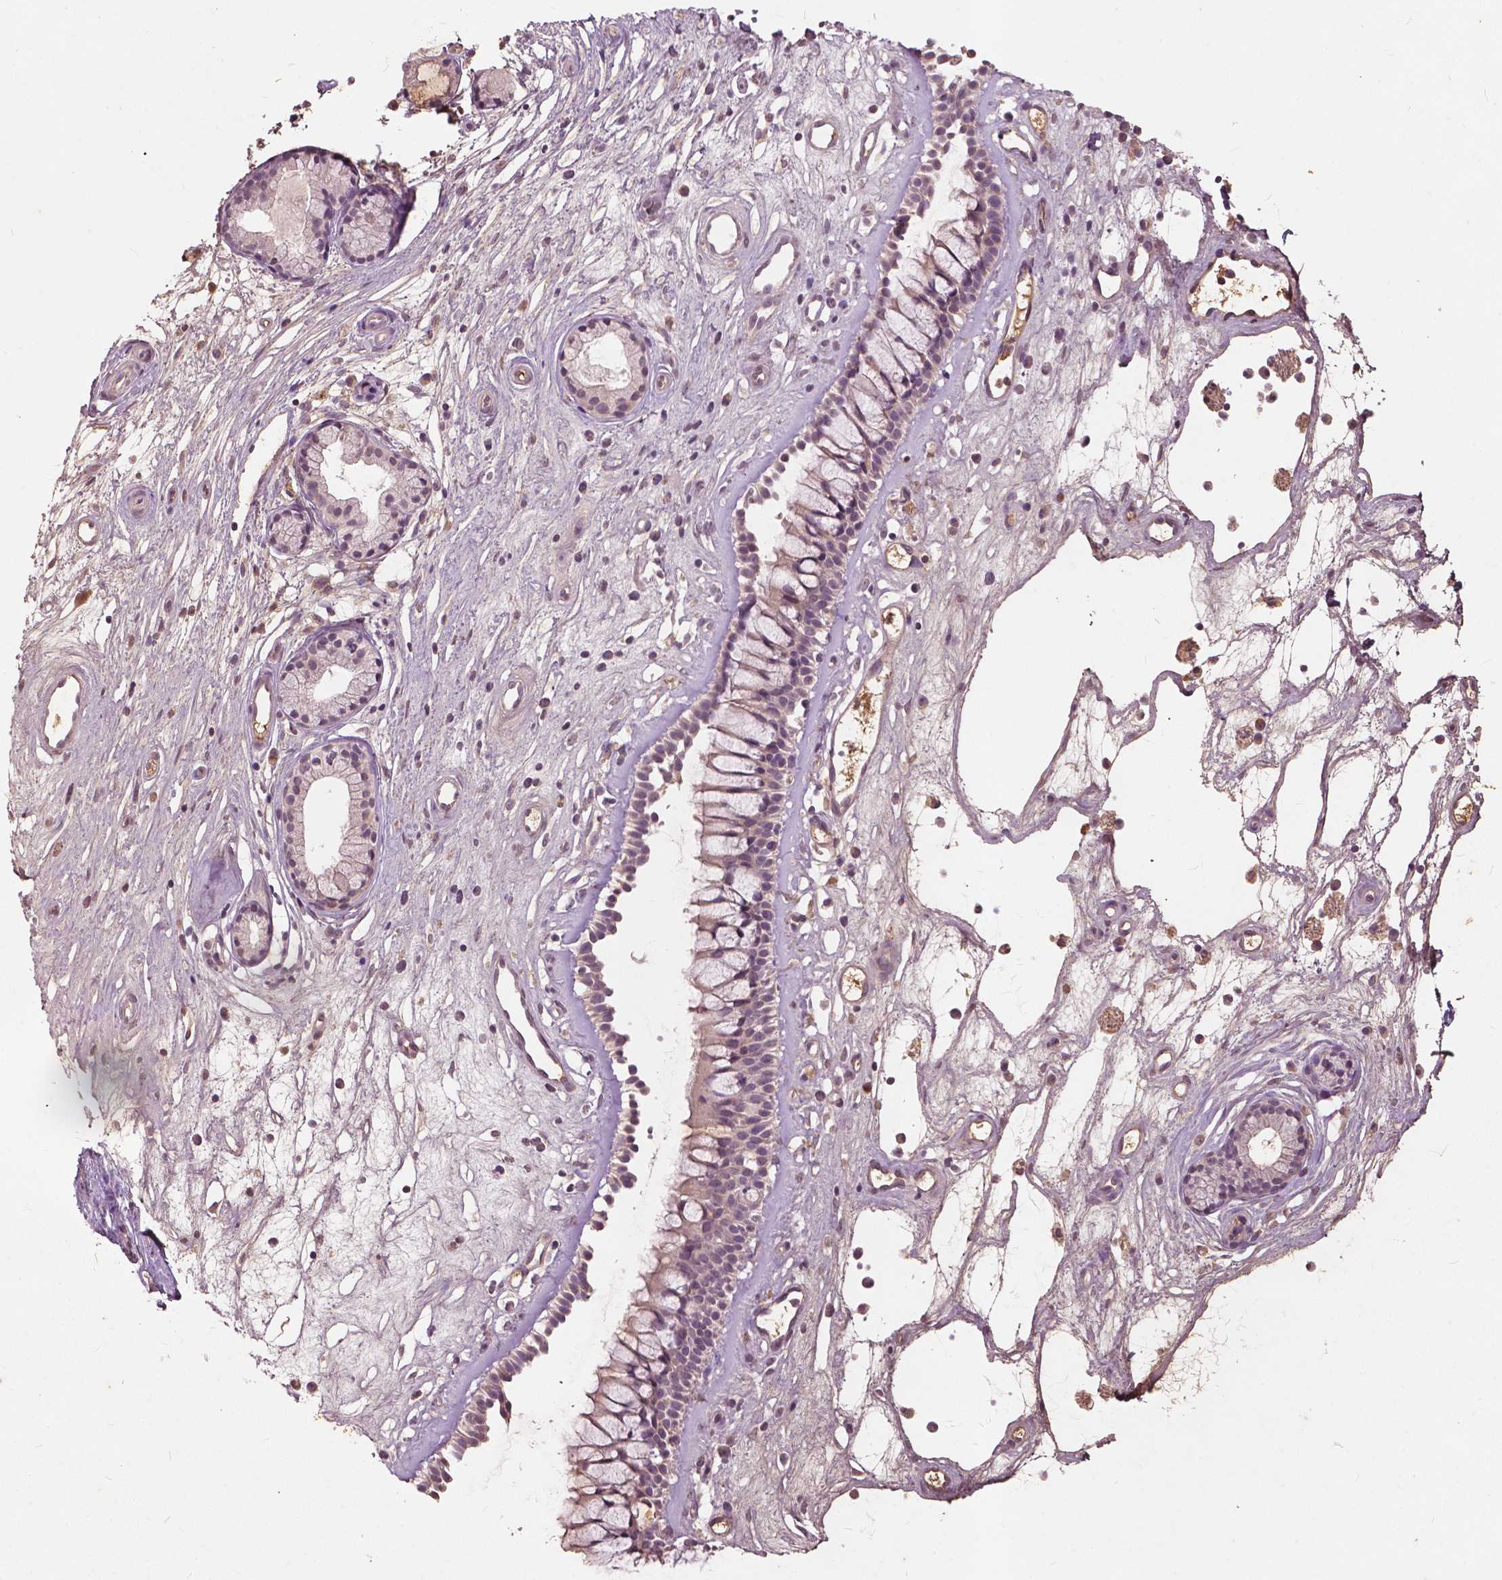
{"staining": {"intensity": "weak", "quantity": "<25%", "location": "nuclear"}, "tissue": "nasopharynx", "cell_type": "Respiratory epithelial cells", "image_type": "normal", "snomed": [{"axis": "morphology", "description": "Normal tissue, NOS"}, {"axis": "topography", "description": "Nasopharynx"}], "caption": "Respiratory epithelial cells are negative for brown protein staining in normal nasopharynx. Brightfield microscopy of immunohistochemistry (IHC) stained with DAB (3,3'-diaminobenzidine) (brown) and hematoxylin (blue), captured at high magnification.", "gene": "ANGPTL4", "patient": {"sex": "female", "age": 52}}